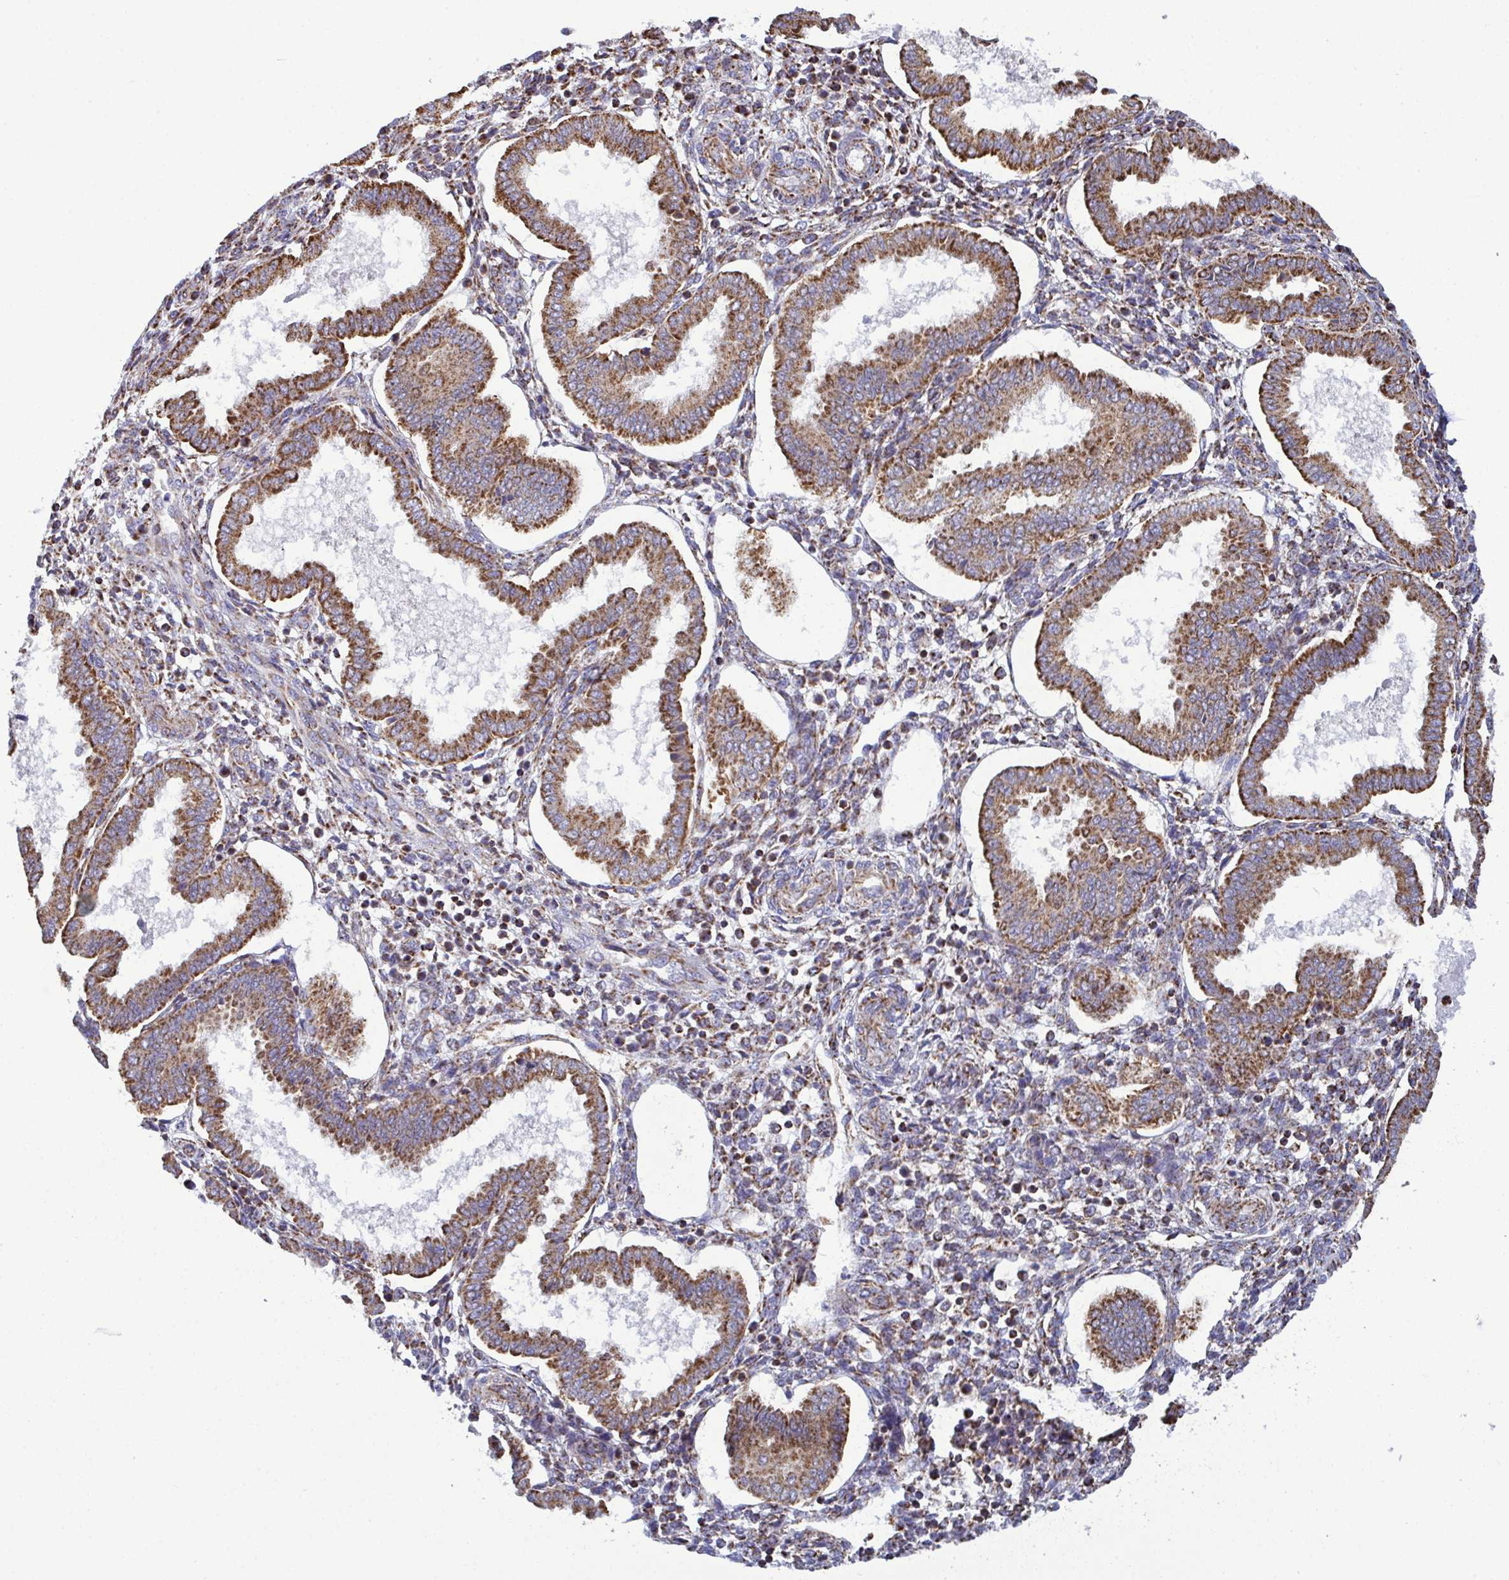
{"staining": {"intensity": "moderate", "quantity": "25%-75%", "location": "cytoplasmic/membranous"}, "tissue": "endometrium", "cell_type": "Cells in endometrial stroma", "image_type": "normal", "snomed": [{"axis": "morphology", "description": "Normal tissue, NOS"}, {"axis": "topography", "description": "Endometrium"}], "caption": "Moderate cytoplasmic/membranous protein staining is identified in approximately 25%-75% of cells in endometrial stroma in endometrium.", "gene": "CSDE1", "patient": {"sex": "female", "age": 24}}